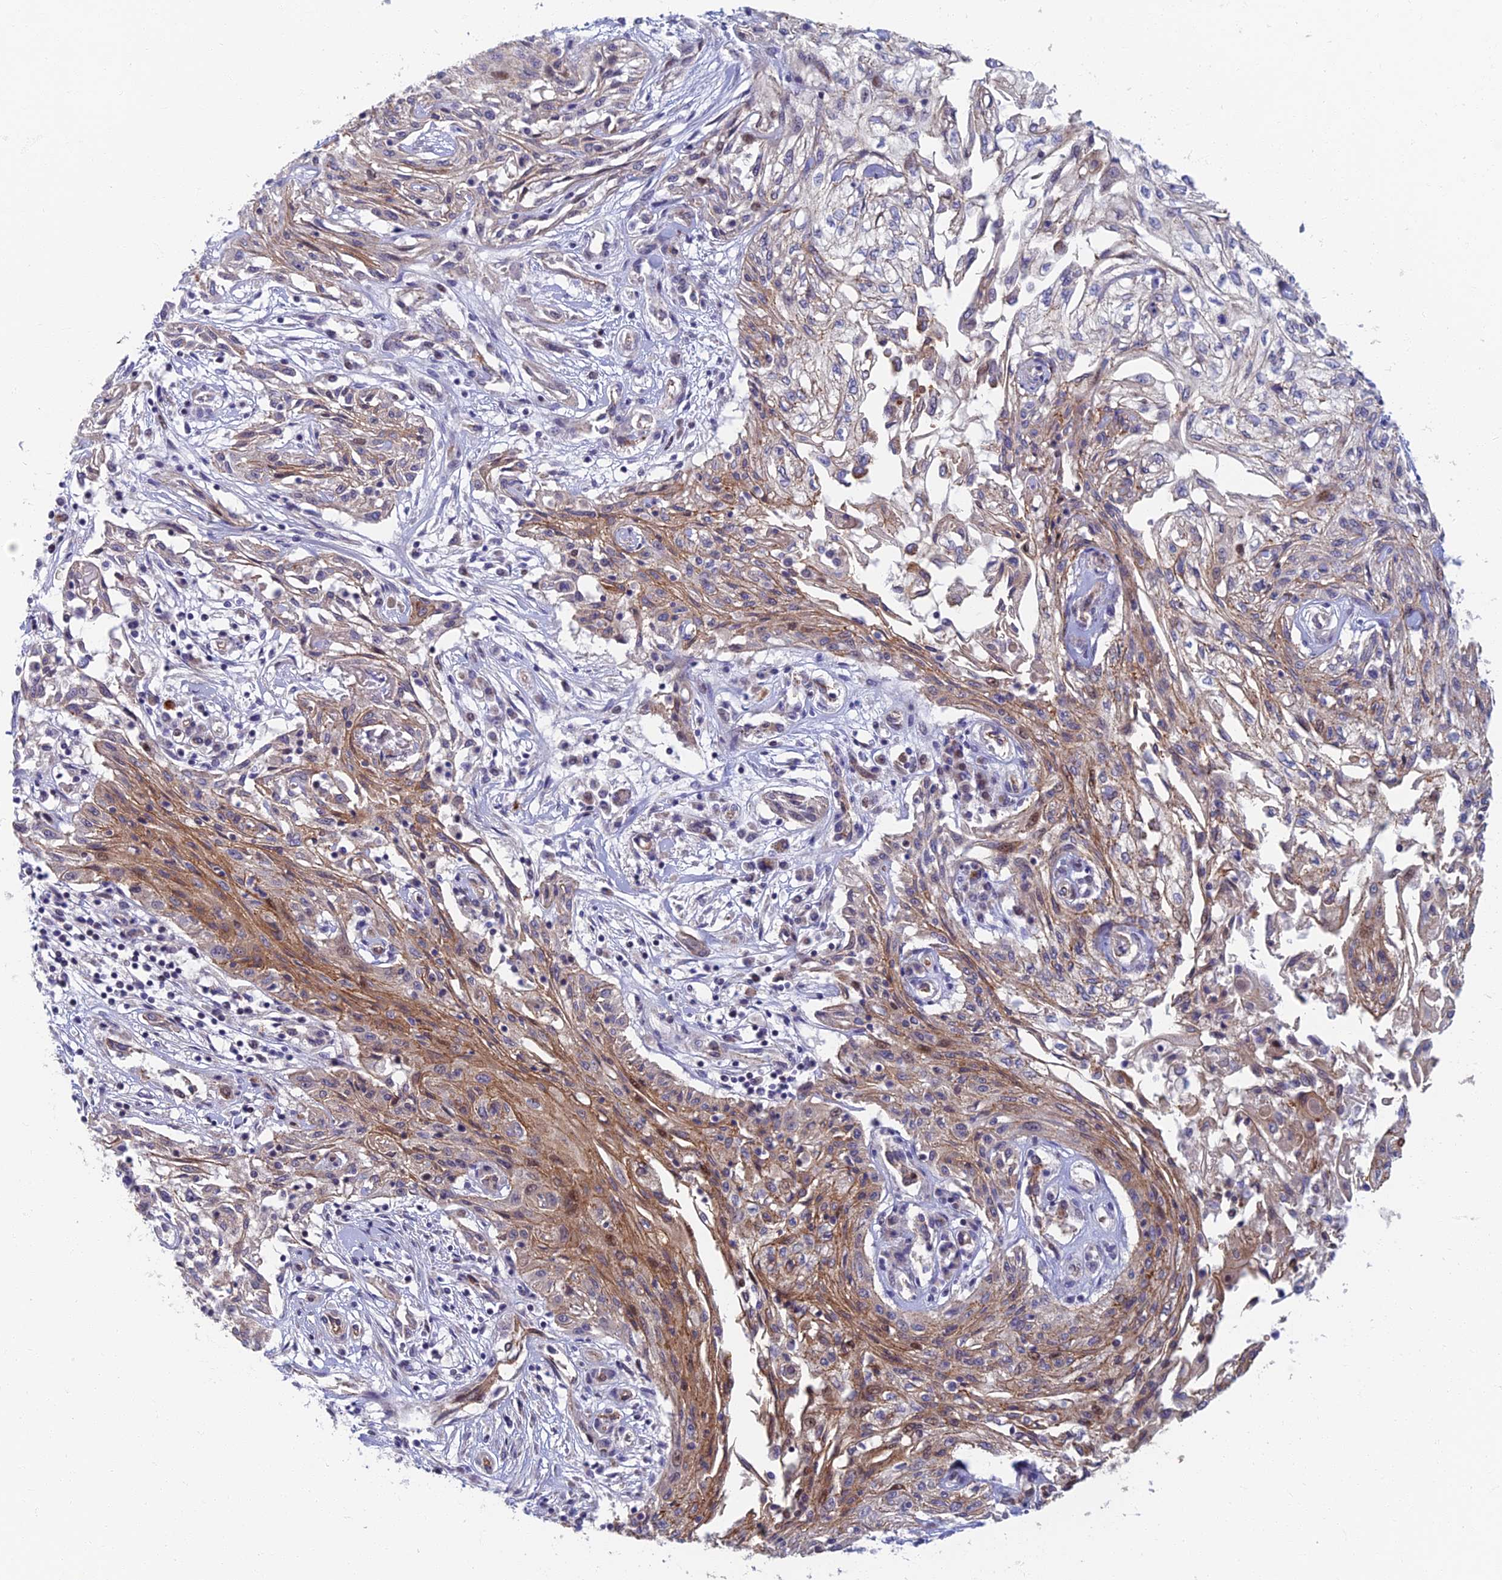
{"staining": {"intensity": "moderate", "quantity": "<25%", "location": "cytoplasmic/membranous"}, "tissue": "skin cancer", "cell_type": "Tumor cells", "image_type": "cancer", "snomed": [{"axis": "morphology", "description": "Squamous cell carcinoma, NOS"}, {"axis": "morphology", "description": "Squamous cell carcinoma, metastatic, NOS"}, {"axis": "topography", "description": "Skin"}, {"axis": "topography", "description": "Lymph node"}], "caption": "Brown immunohistochemical staining in human skin cancer (squamous cell carcinoma) reveals moderate cytoplasmic/membranous staining in approximately <25% of tumor cells.", "gene": "RHBDL2", "patient": {"sex": "male", "age": 75}}